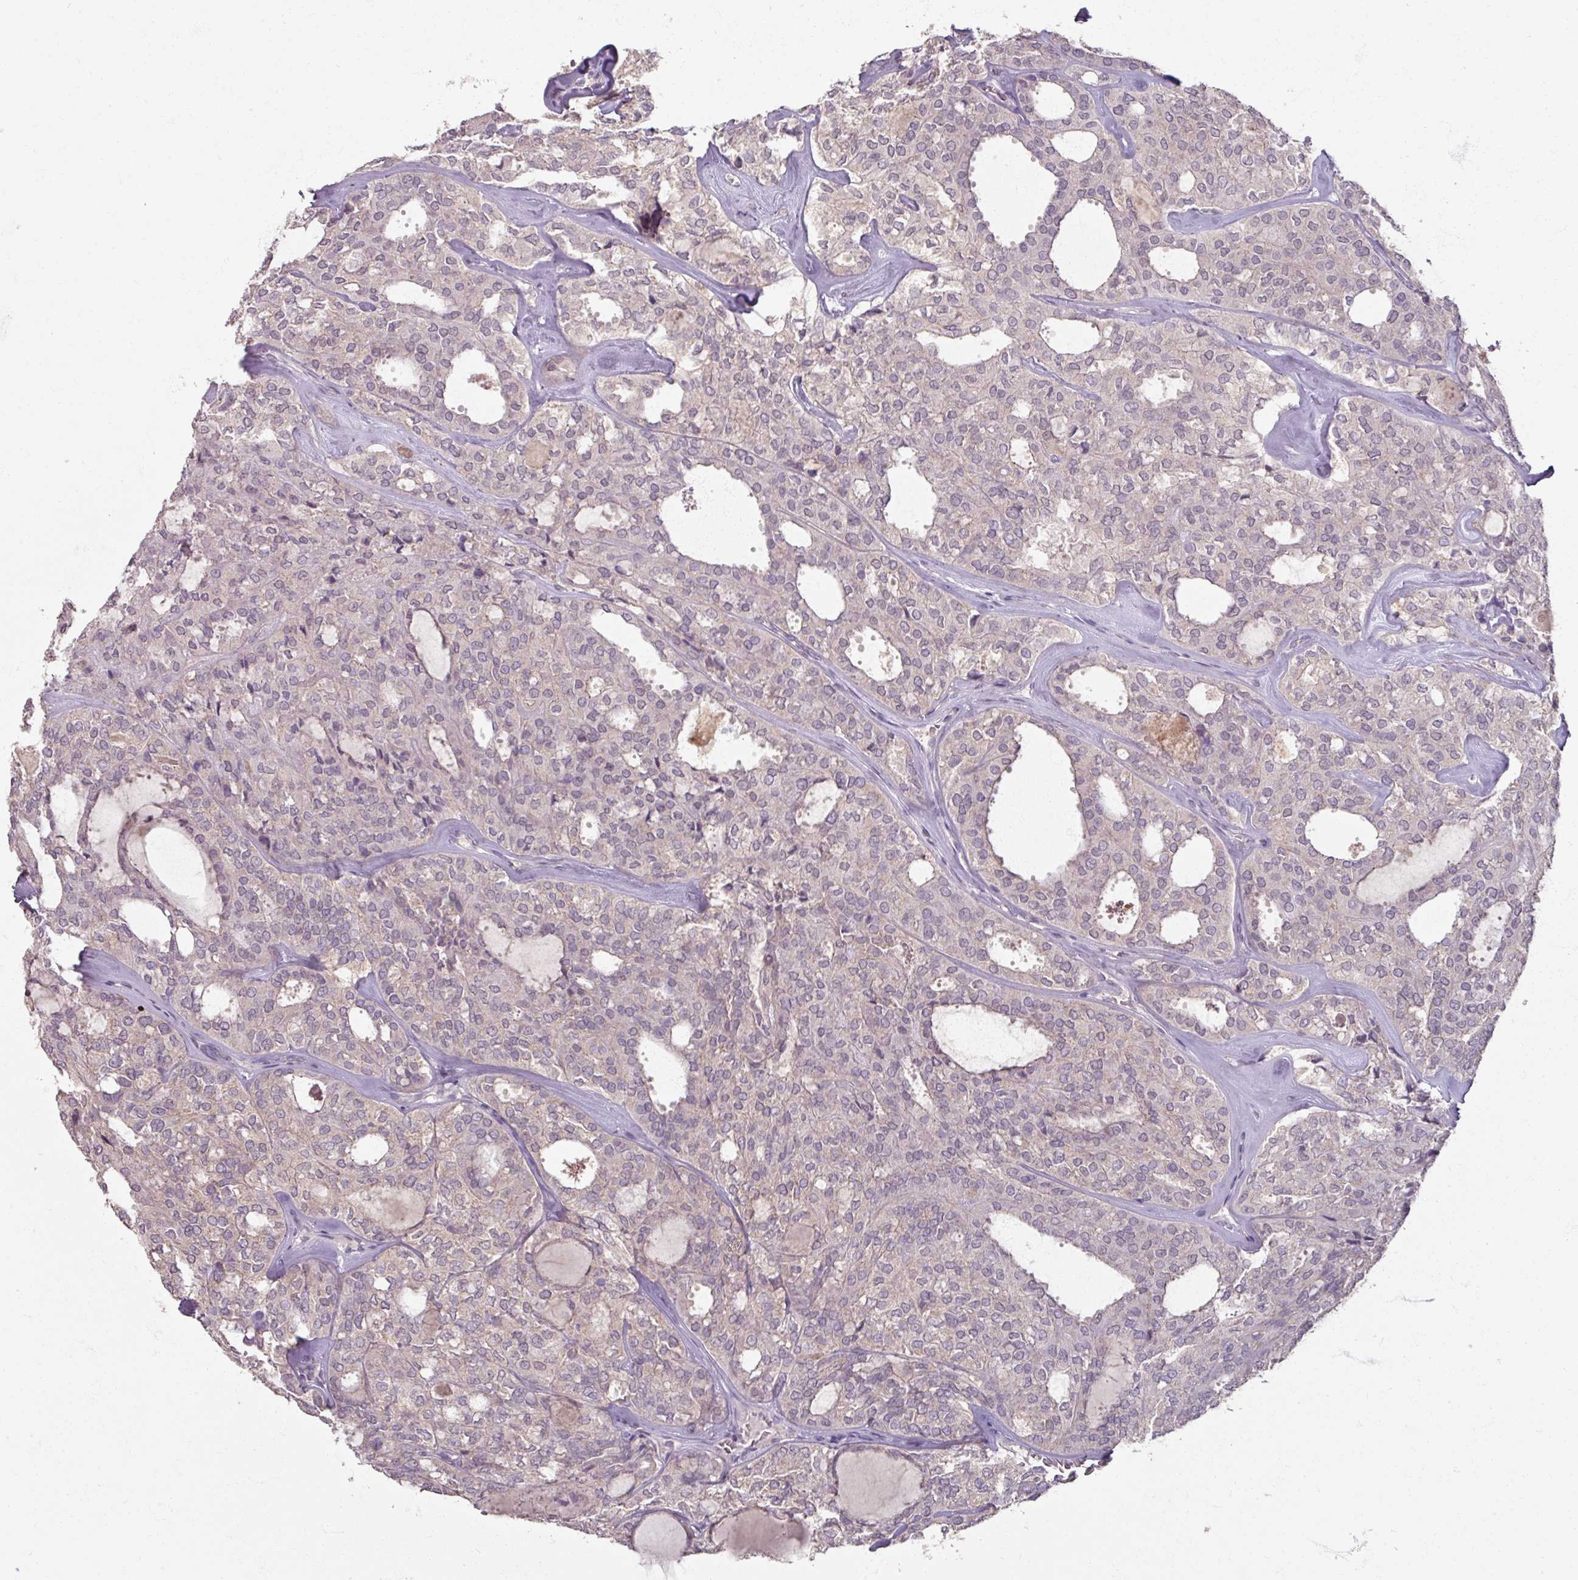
{"staining": {"intensity": "negative", "quantity": "none", "location": "none"}, "tissue": "thyroid cancer", "cell_type": "Tumor cells", "image_type": "cancer", "snomed": [{"axis": "morphology", "description": "Follicular adenoma carcinoma, NOS"}, {"axis": "topography", "description": "Thyroid gland"}], "caption": "Protein analysis of follicular adenoma carcinoma (thyroid) reveals no significant expression in tumor cells.", "gene": "SOX11", "patient": {"sex": "male", "age": 75}}